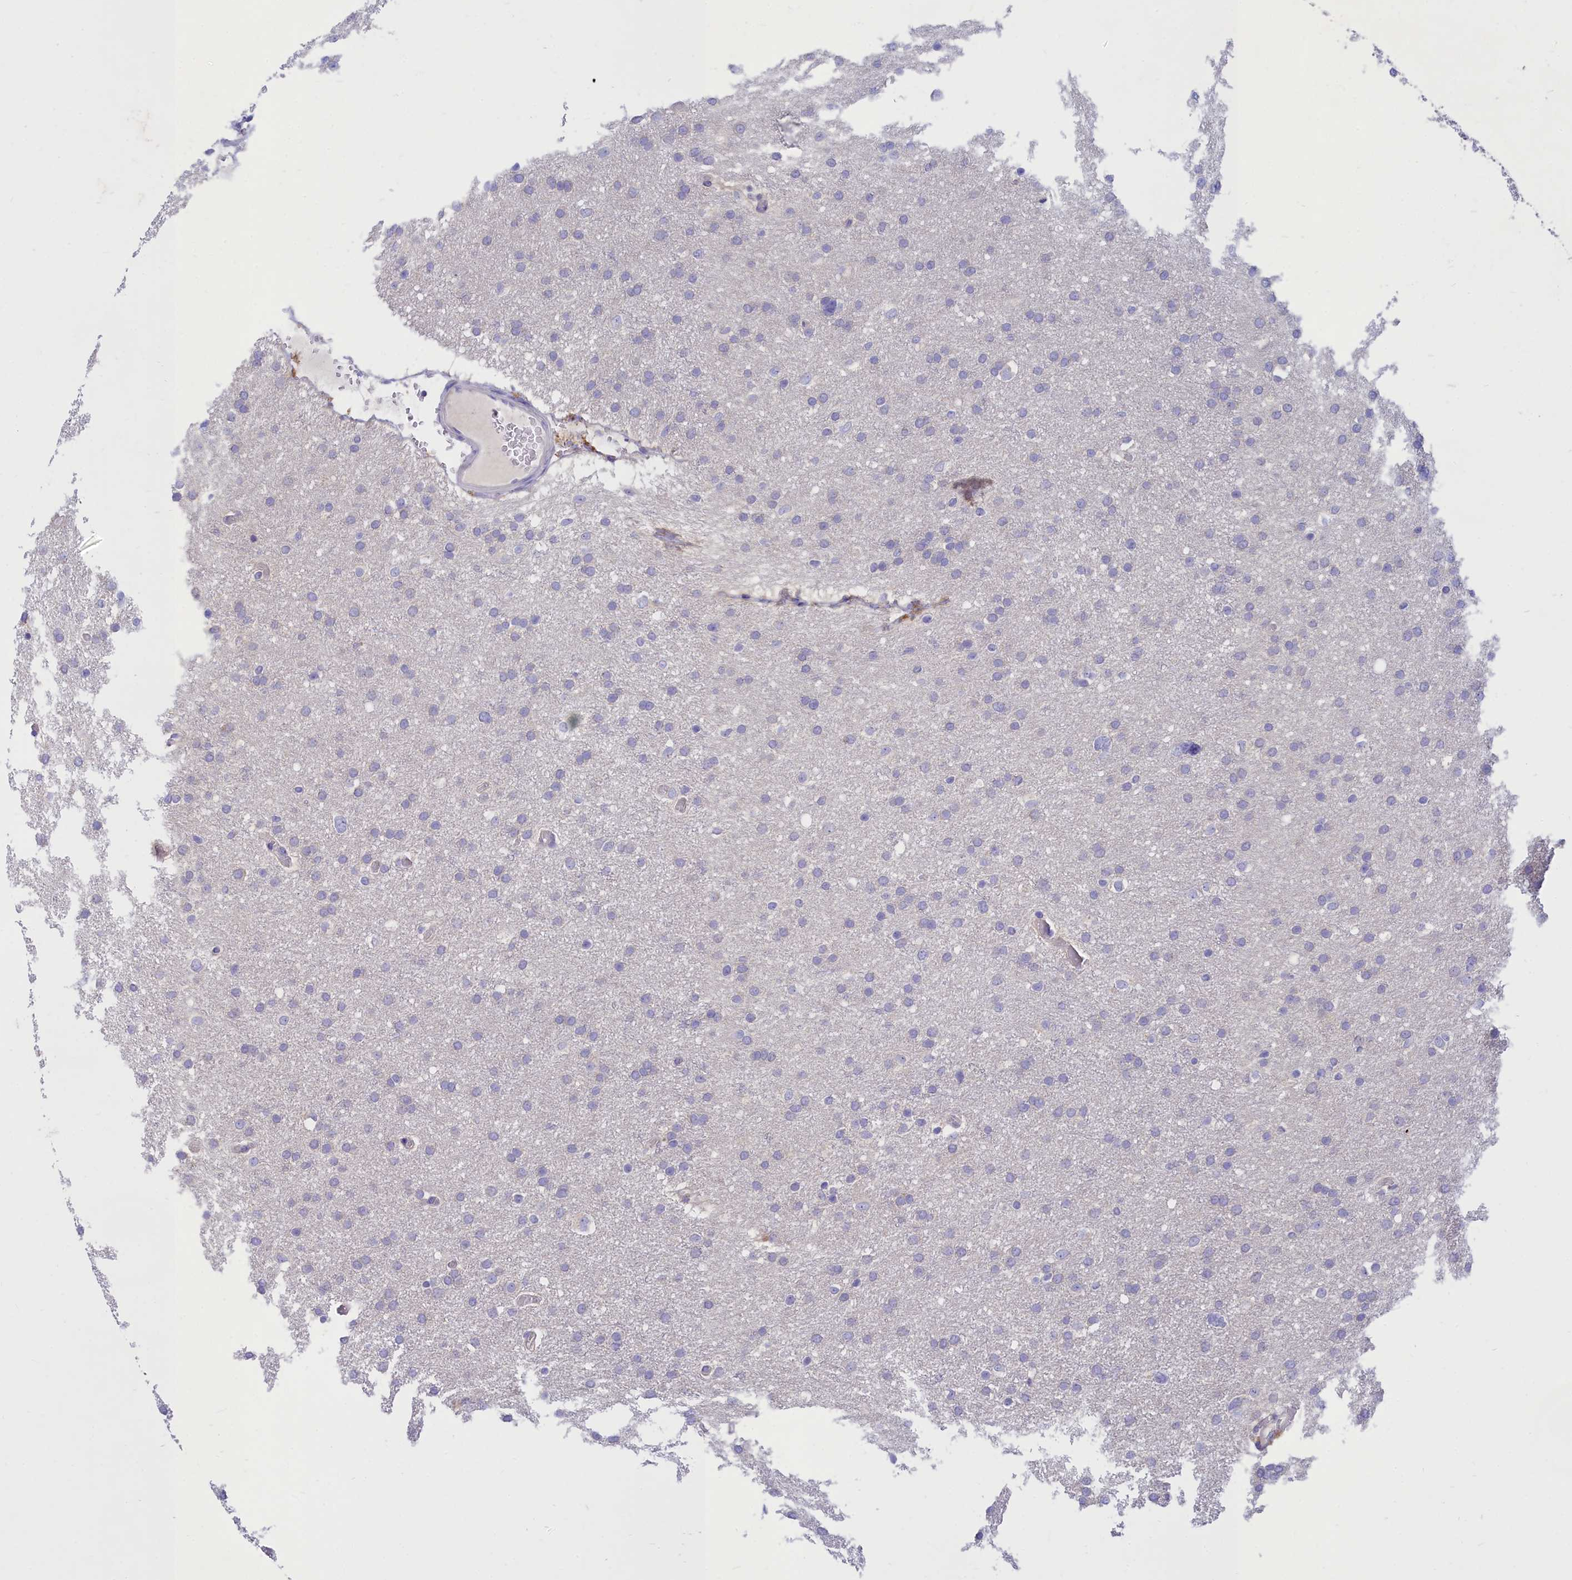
{"staining": {"intensity": "negative", "quantity": "none", "location": "none"}, "tissue": "glioma", "cell_type": "Tumor cells", "image_type": "cancer", "snomed": [{"axis": "morphology", "description": "Glioma, malignant, High grade"}, {"axis": "topography", "description": "Cerebral cortex"}], "caption": "Tumor cells show no significant expression in glioma. The staining was performed using DAB to visualize the protein expression in brown, while the nuclei were stained in blue with hematoxylin (Magnification: 20x).", "gene": "TMEM30B", "patient": {"sex": "female", "age": 36}}